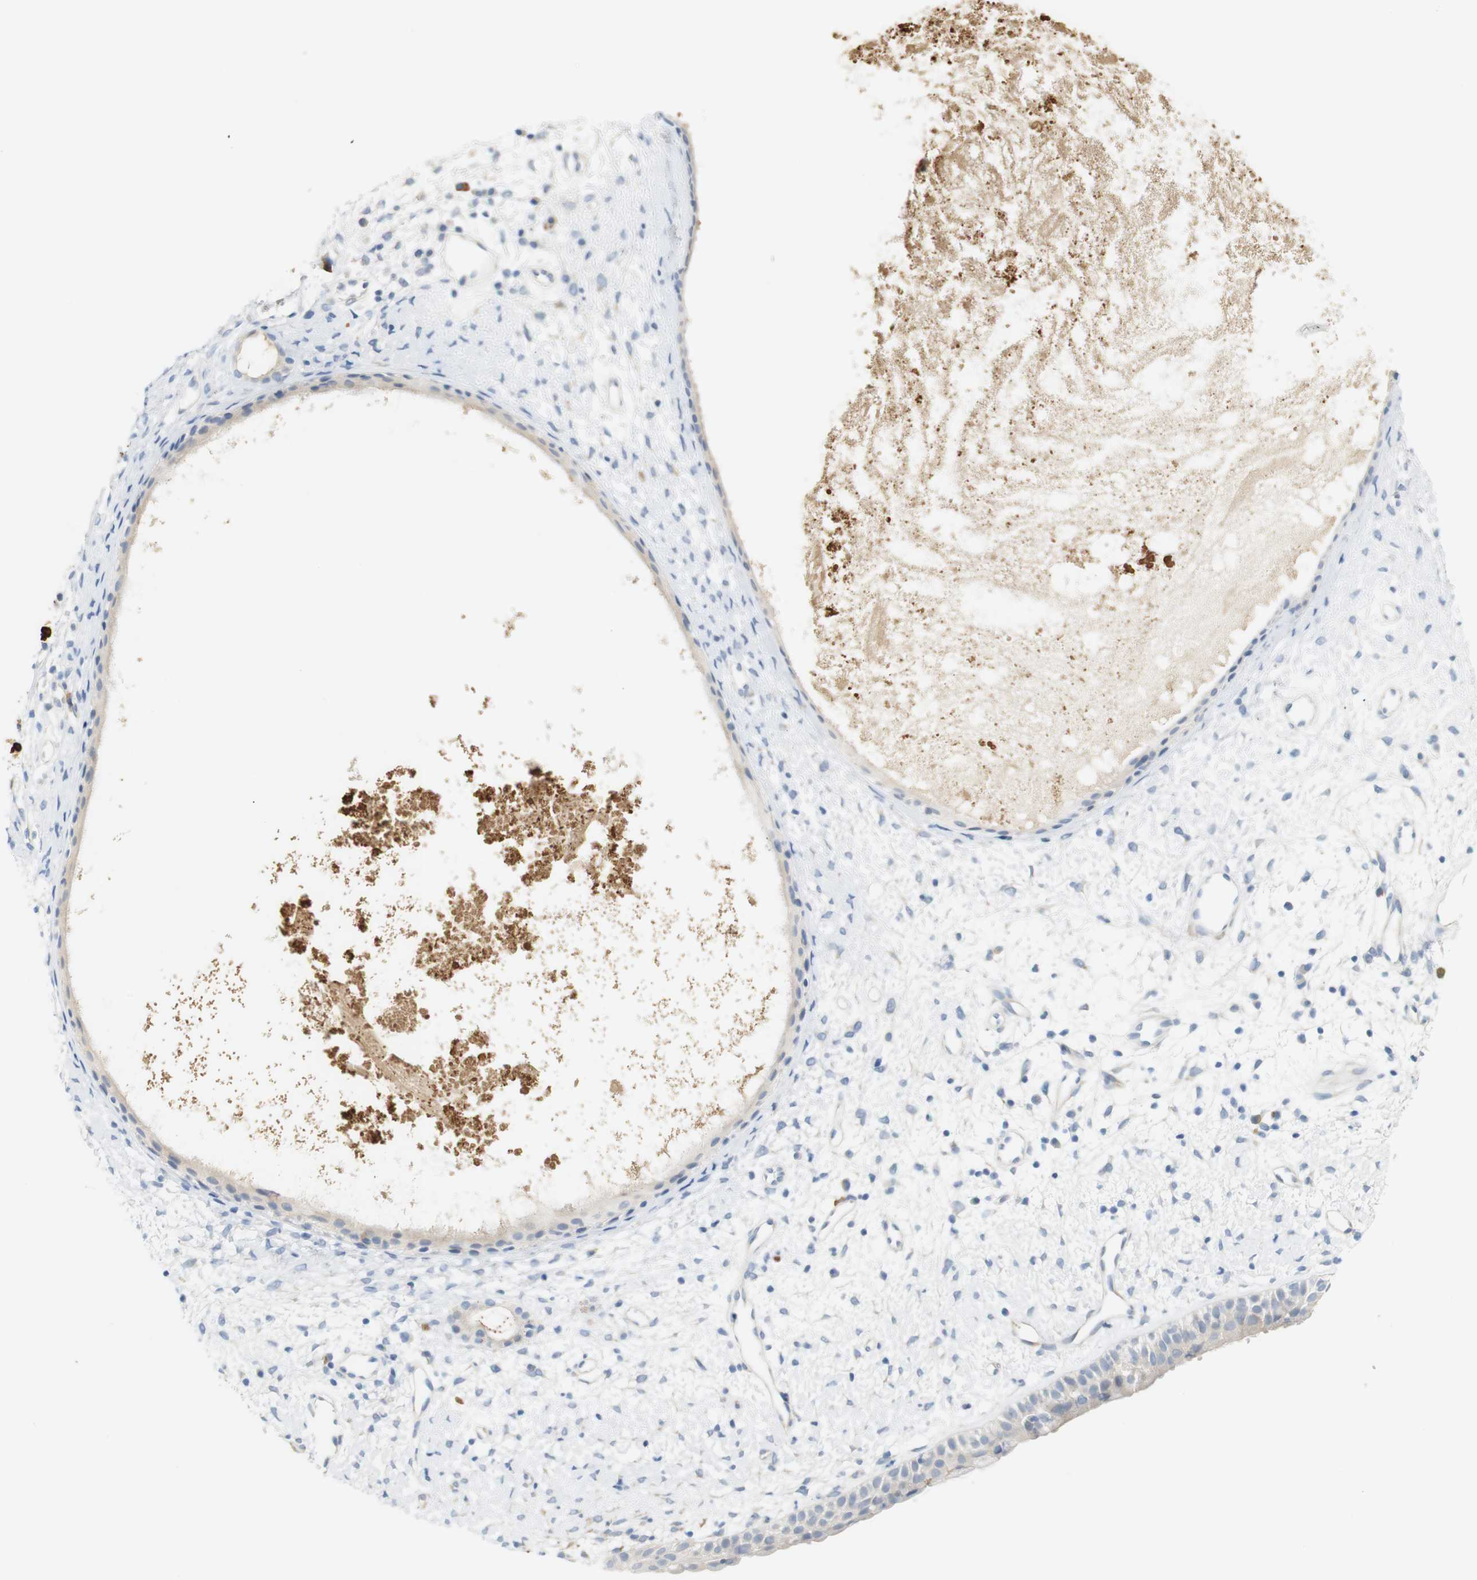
{"staining": {"intensity": "negative", "quantity": "none", "location": "none"}, "tissue": "nasopharynx", "cell_type": "Respiratory epithelial cells", "image_type": "normal", "snomed": [{"axis": "morphology", "description": "Normal tissue, NOS"}, {"axis": "topography", "description": "Nasopharynx"}], "caption": "A histopathology image of nasopharynx stained for a protein reveals no brown staining in respiratory epithelial cells. (DAB (3,3'-diaminobenzidine) immunohistochemistry visualized using brightfield microscopy, high magnification).", "gene": "RGS9", "patient": {"sex": "male", "age": 22}}